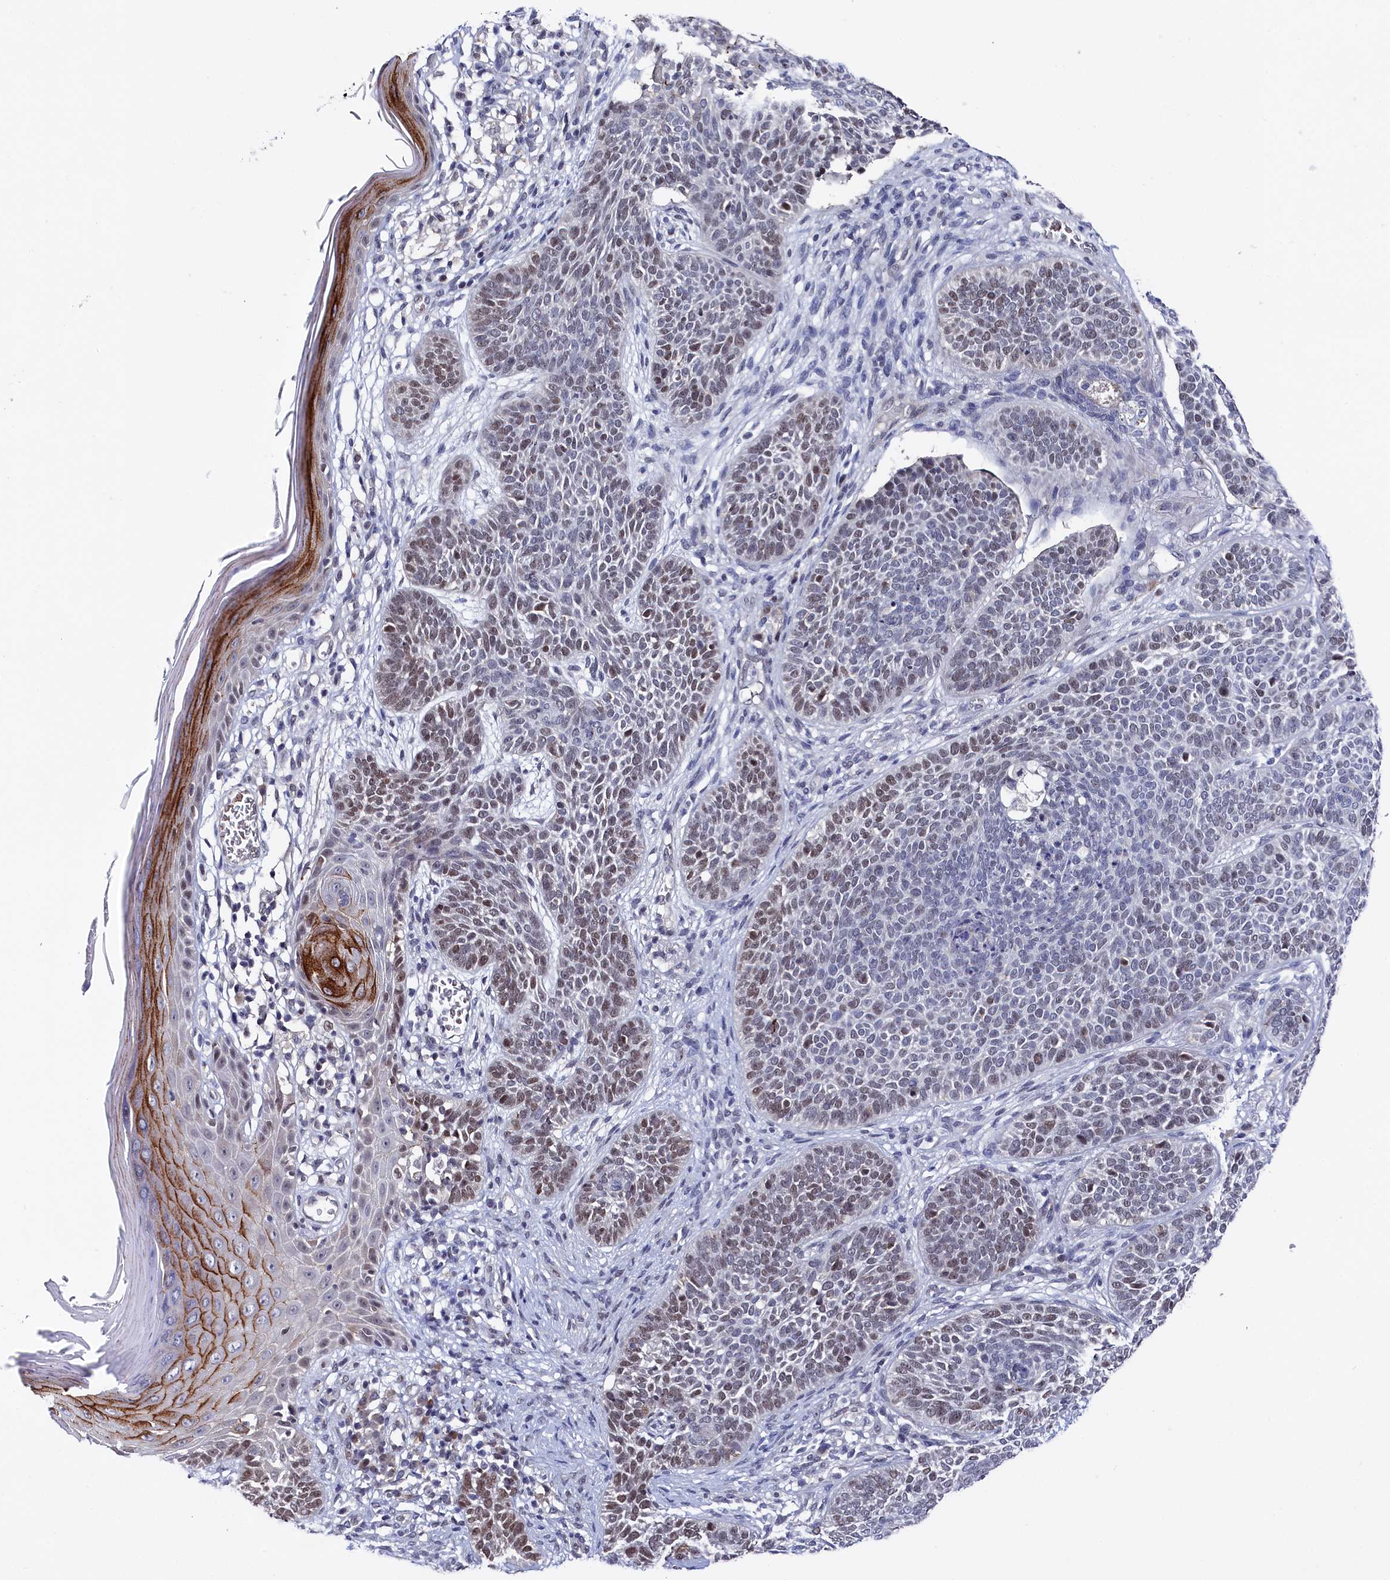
{"staining": {"intensity": "weak", "quantity": "<25%", "location": "nuclear"}, "tissue": "skin cancer", "cell_type": "Tumor cells", "image_type": "cancer", "snomed": [{"axis": "morphology", "description": "Basal cell carcinoma"}, {"axis": "topography", "description": "Skin"}], "caption": "Tumor cells are negative for protein expression in human skin cancer.", "gene": "TIGD4", "patient": {"sex": "male", "age": 85}}